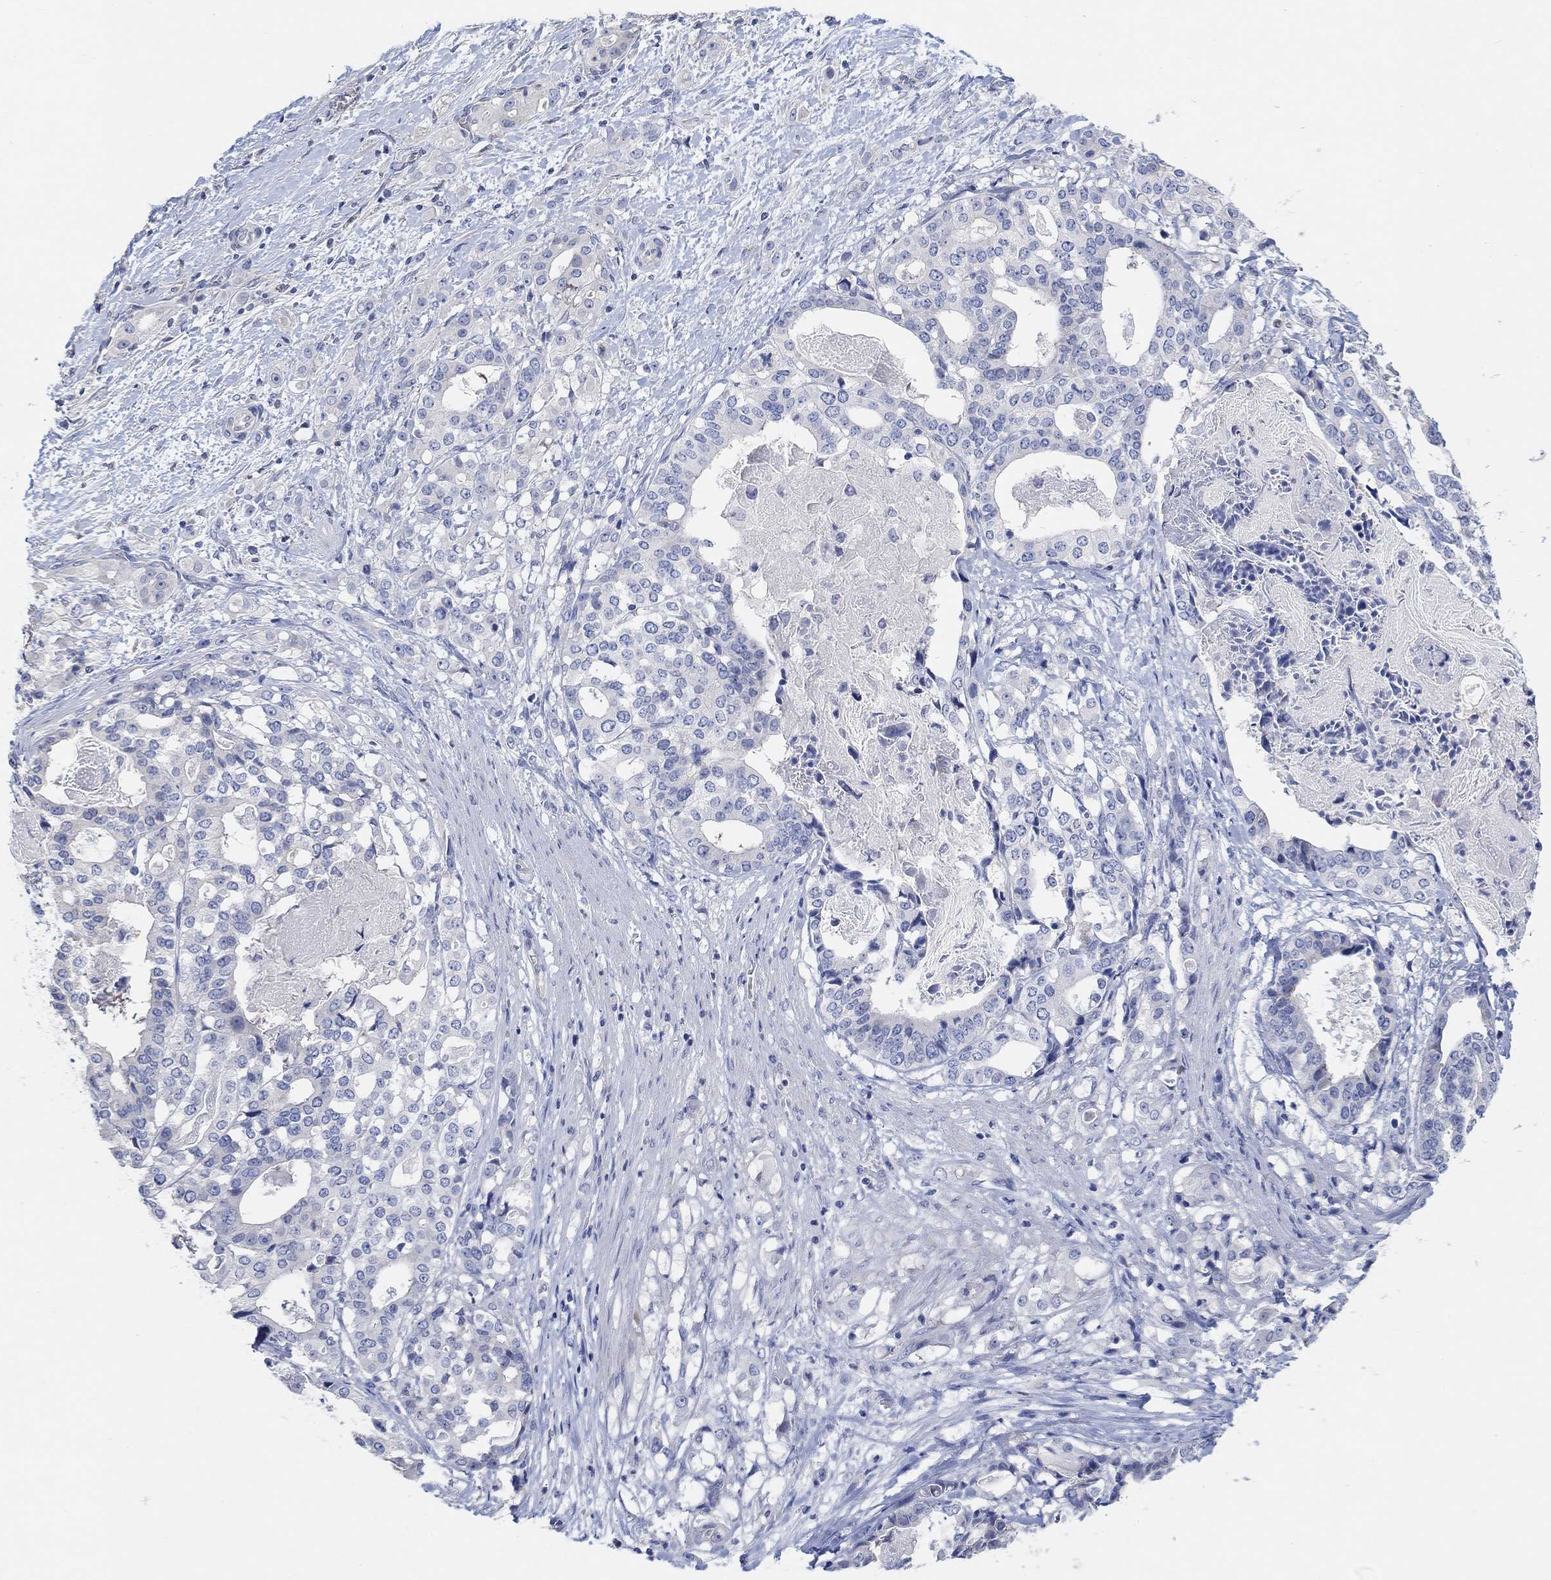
{"staining": {"intensity": "negative", "quantity": "none", "location": "none"}, "tissue": "stomach cancer", "cell_type": "Tumor cells", "image_type": "cancer", "snomed": [{"axis": "morphology", "description": "Adenocarcinoma, NOS"}, {"axis": "topography", "description": "Stomach"}], "caption": "Stomach cancer was stained to show a protein in brown. There is no significant staining in tumor cells. (DAB IHC visualized using brightfield microscopy, high magnification).", "gene": "NLRP14", "patient": {"sex": "male", "age": 48}}